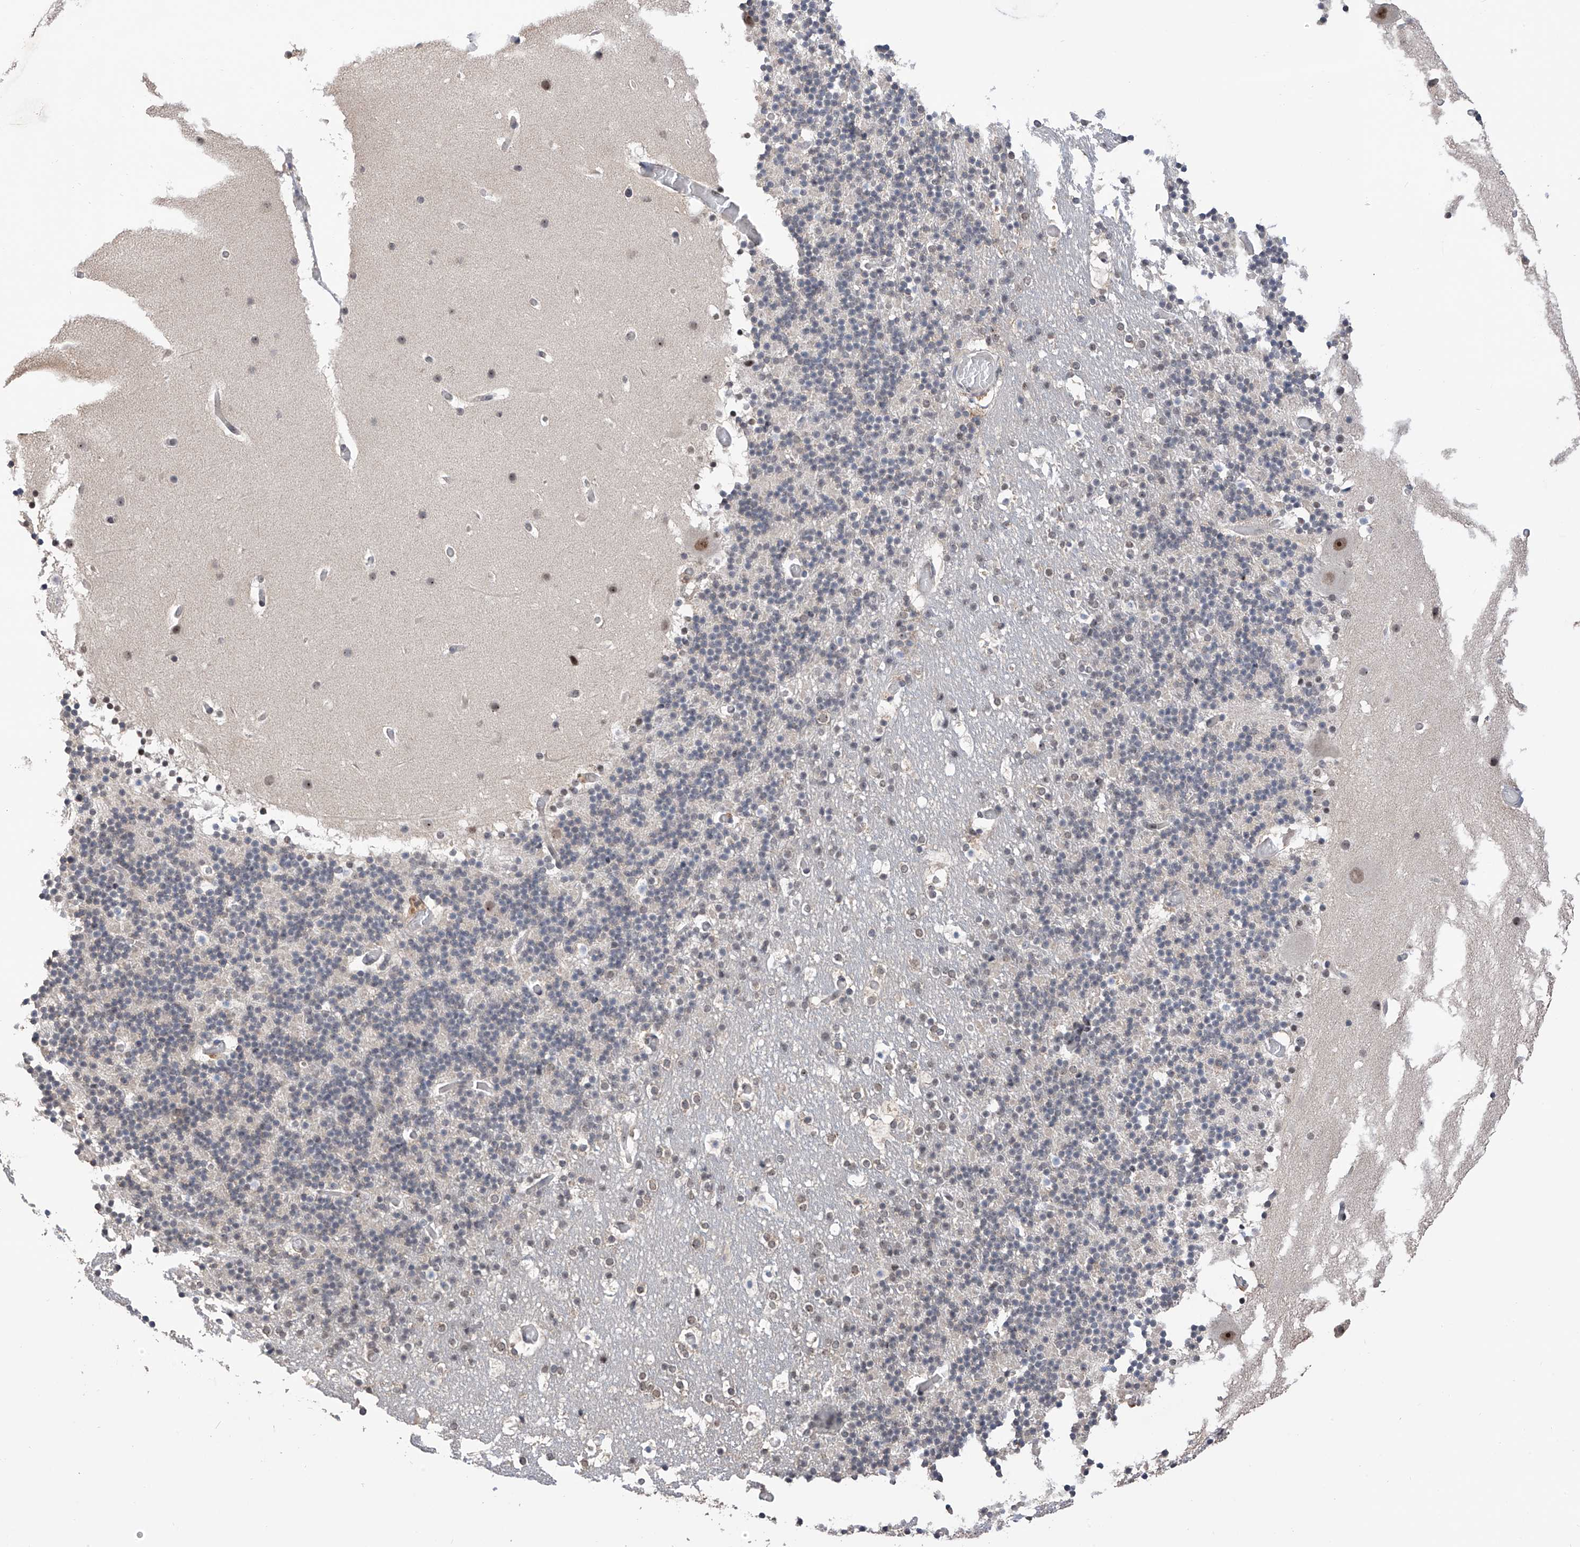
{"staining": {"intensity": "negative", "quantity": "none", "location": "none"}, "tissue": "cerebellum", "cell_type": "Cells in granular layer", "image_type": "normal", "snomed": [{"axis": "morphology", "description": "Normal tissue, NOS"}, {"axis": "topography", "description": "Cerebellum"}], "caption": "Cerebellum stained for a protein using immunohistochemistry (IHC) reveals no positivity cells in granular layer.", "gene": "C1orf131", "patient": {"sex": "male", "age": 57}}